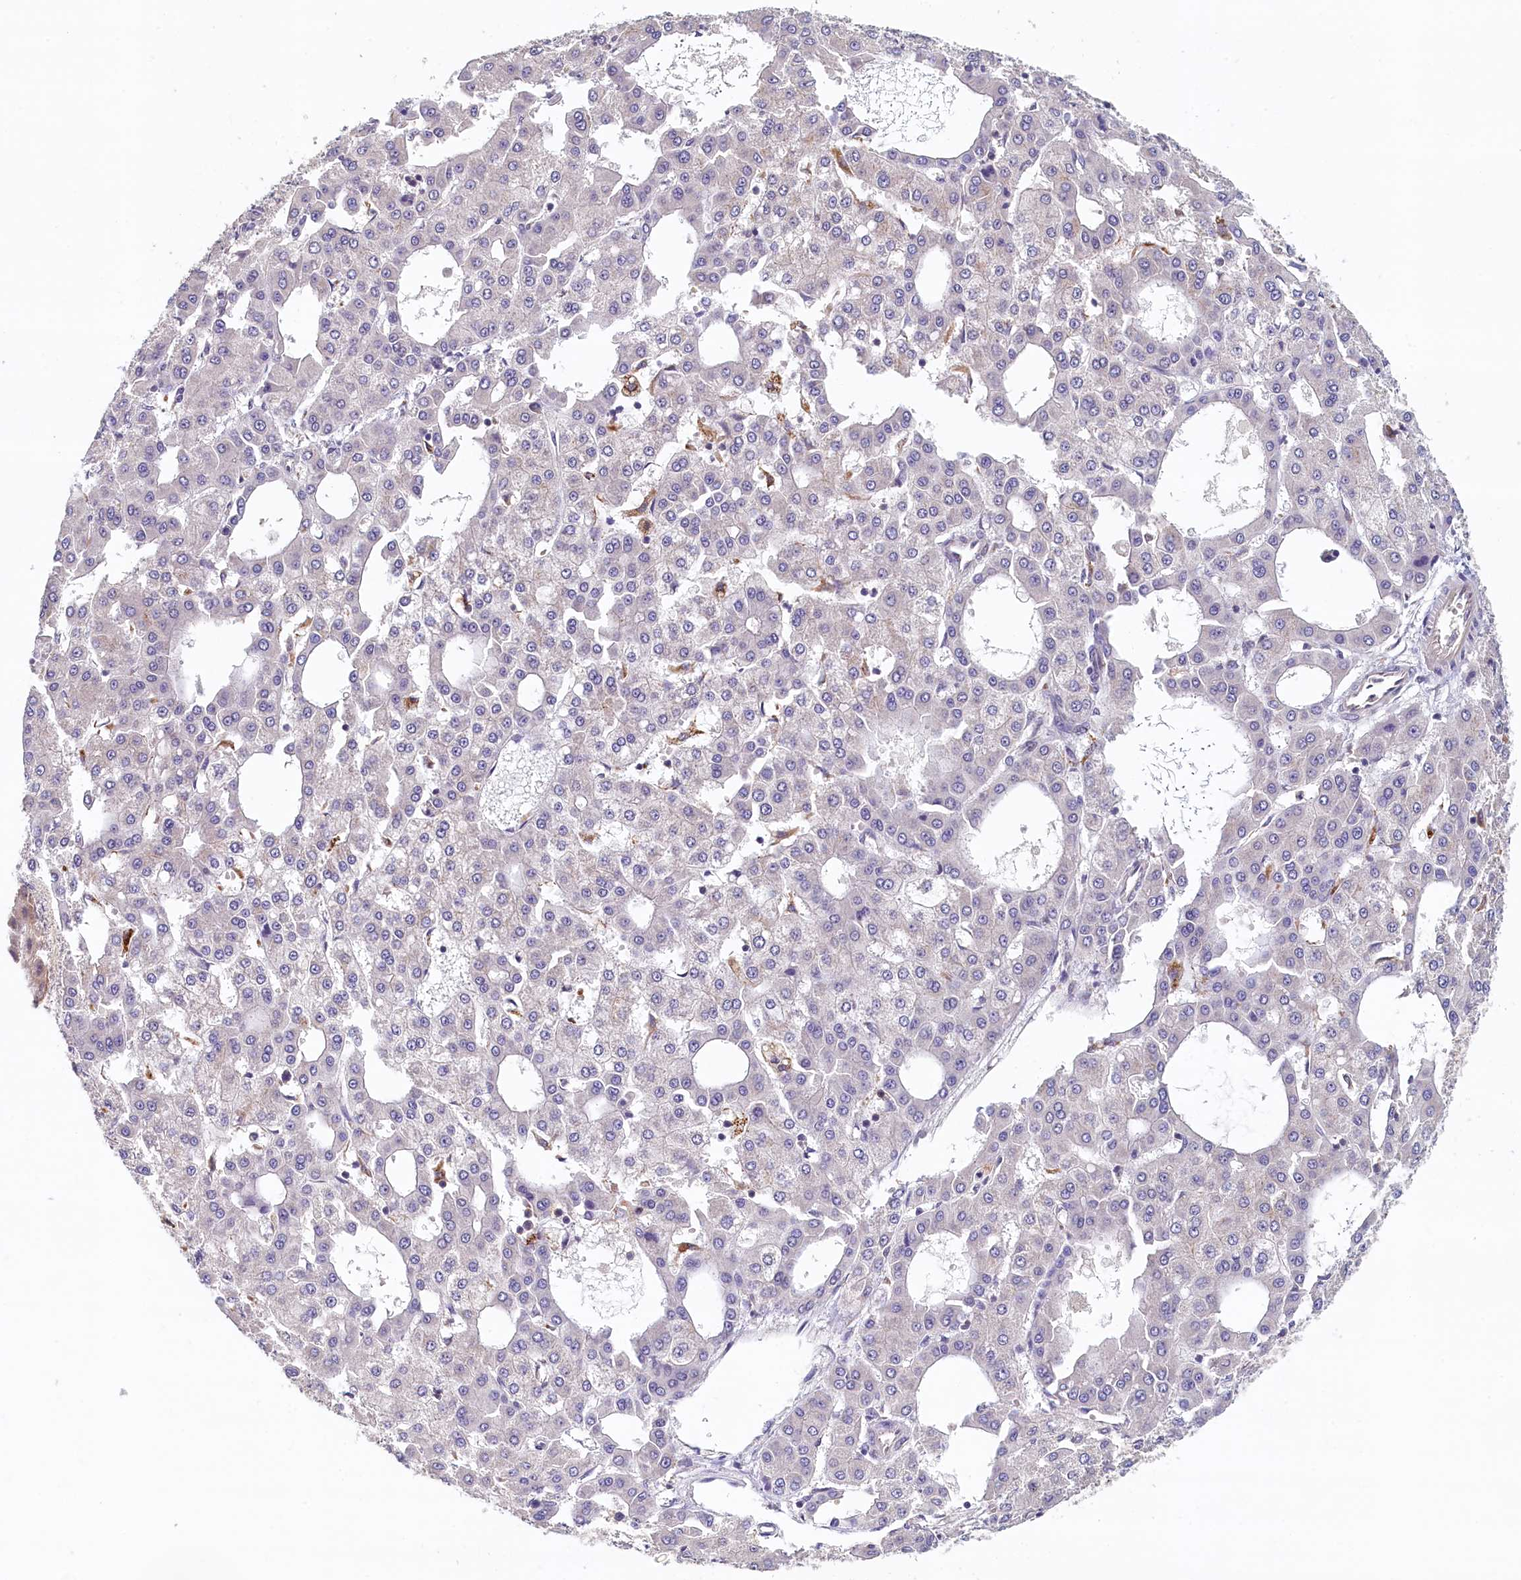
{"staining": {"intensity": "negative", "quantity": "none", "location": "none"}, "tissue": "liver cancer", "cell_type": "Tumor cells", "image_type": "cancer", "snomed": [{"axis": "morphology", "description": "Carcinoma, Hepatocellular, NOS"}, {"axis": "topography", "description": "Liver"}], "caption": "Micrograph shows no protein staining in tumor cells of liver cancer tissue.", "gene": "NUBP2", "patient": {"sex": "male", "age": 47}}